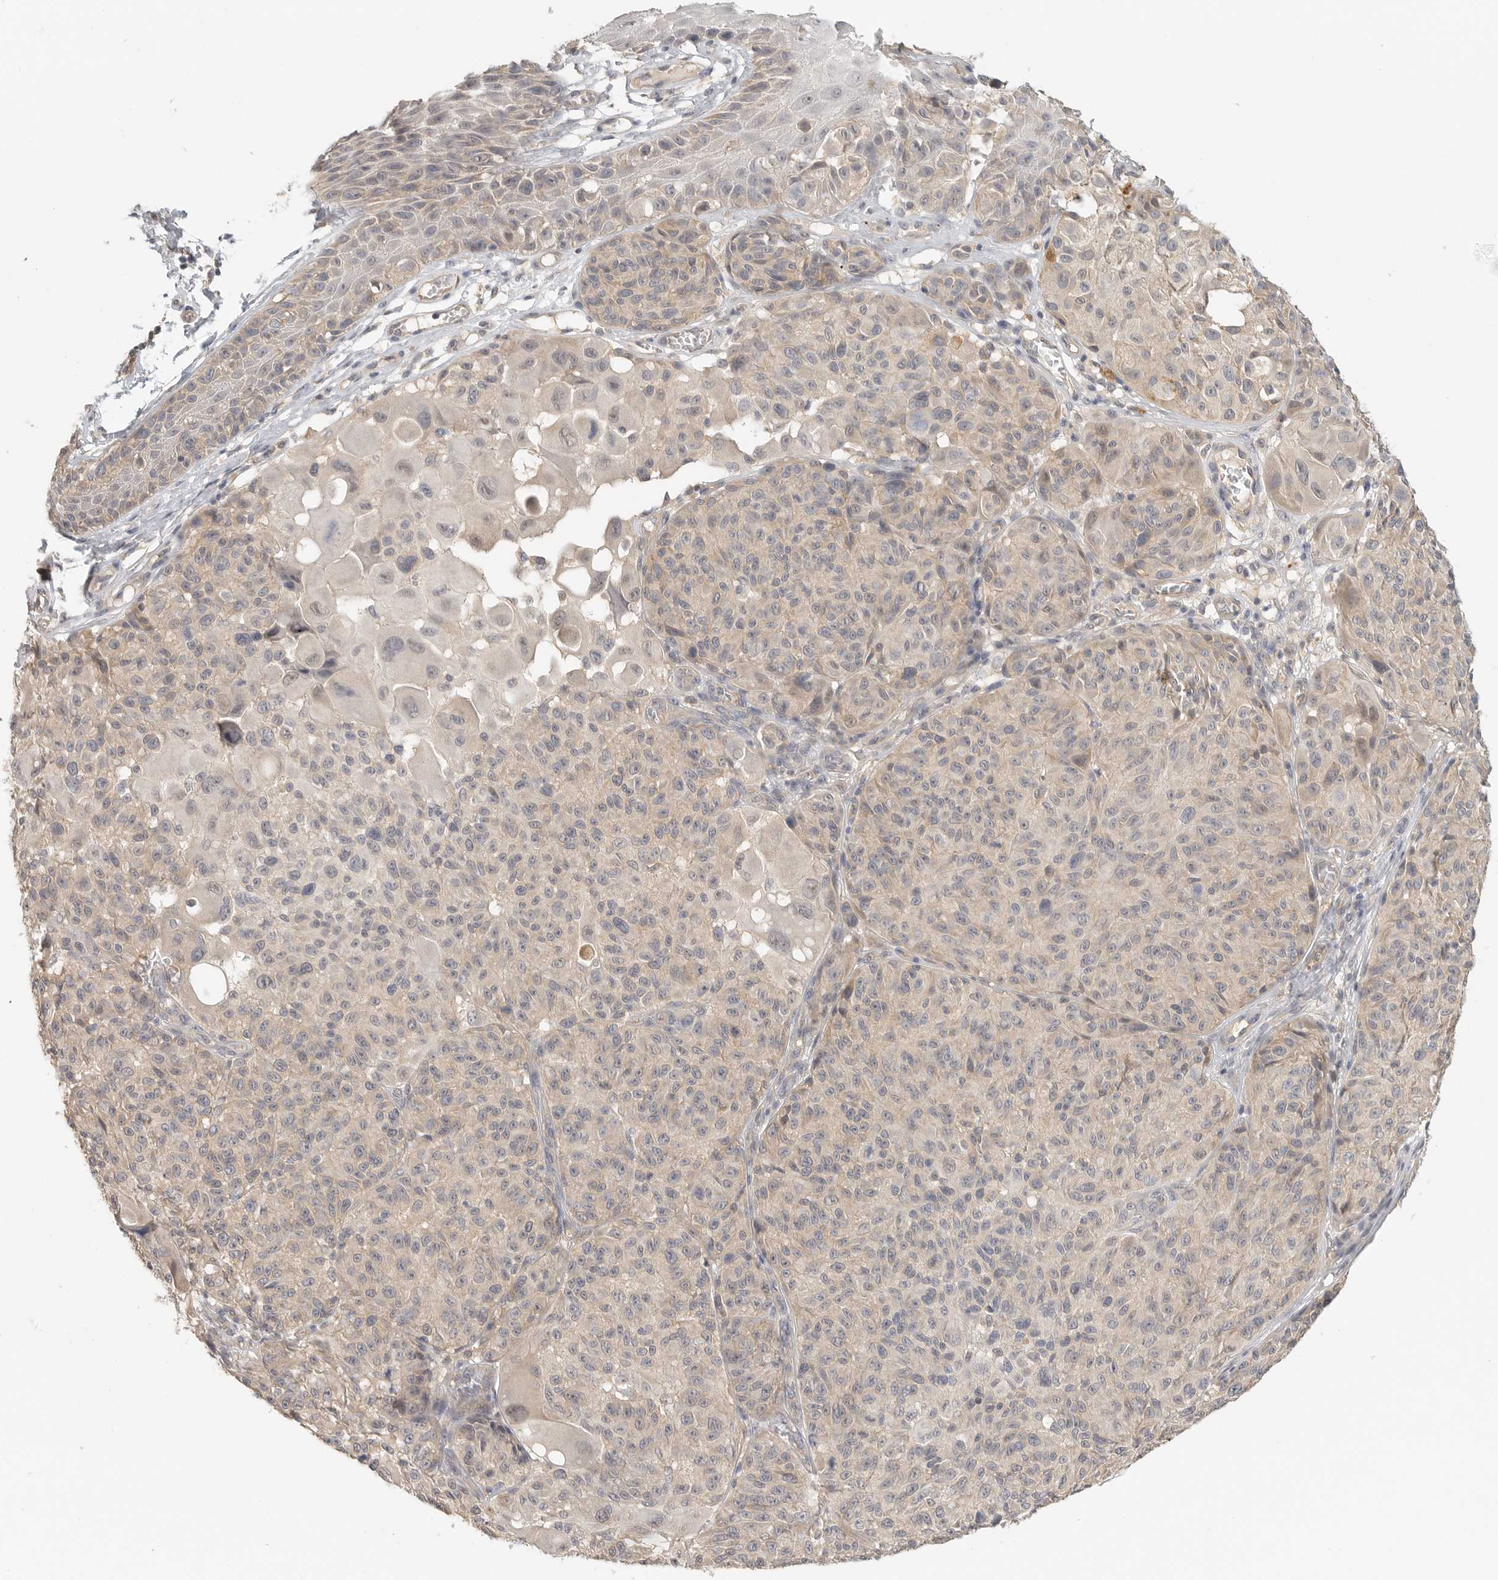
{"staining": {"intensity": "weak", "quantity": "<25%", "location": "cytoplasmic/membranous"}, "tissue": "melanoma", "cell_type": "Tumor cells", "image_type": "cancer", "snomed": [{"axis": "morphology", "description": "Malignant melanoma, NOS"}, {"axis": "topography", "description": "Skin"}], "caption": "IHC photomicrograph of malignant melanoma stained for a protein (brown), which demonstrates no positivity in tumor cells.", "gene": "HDAC6", "patient": {"sex": "male", "age": 83}}